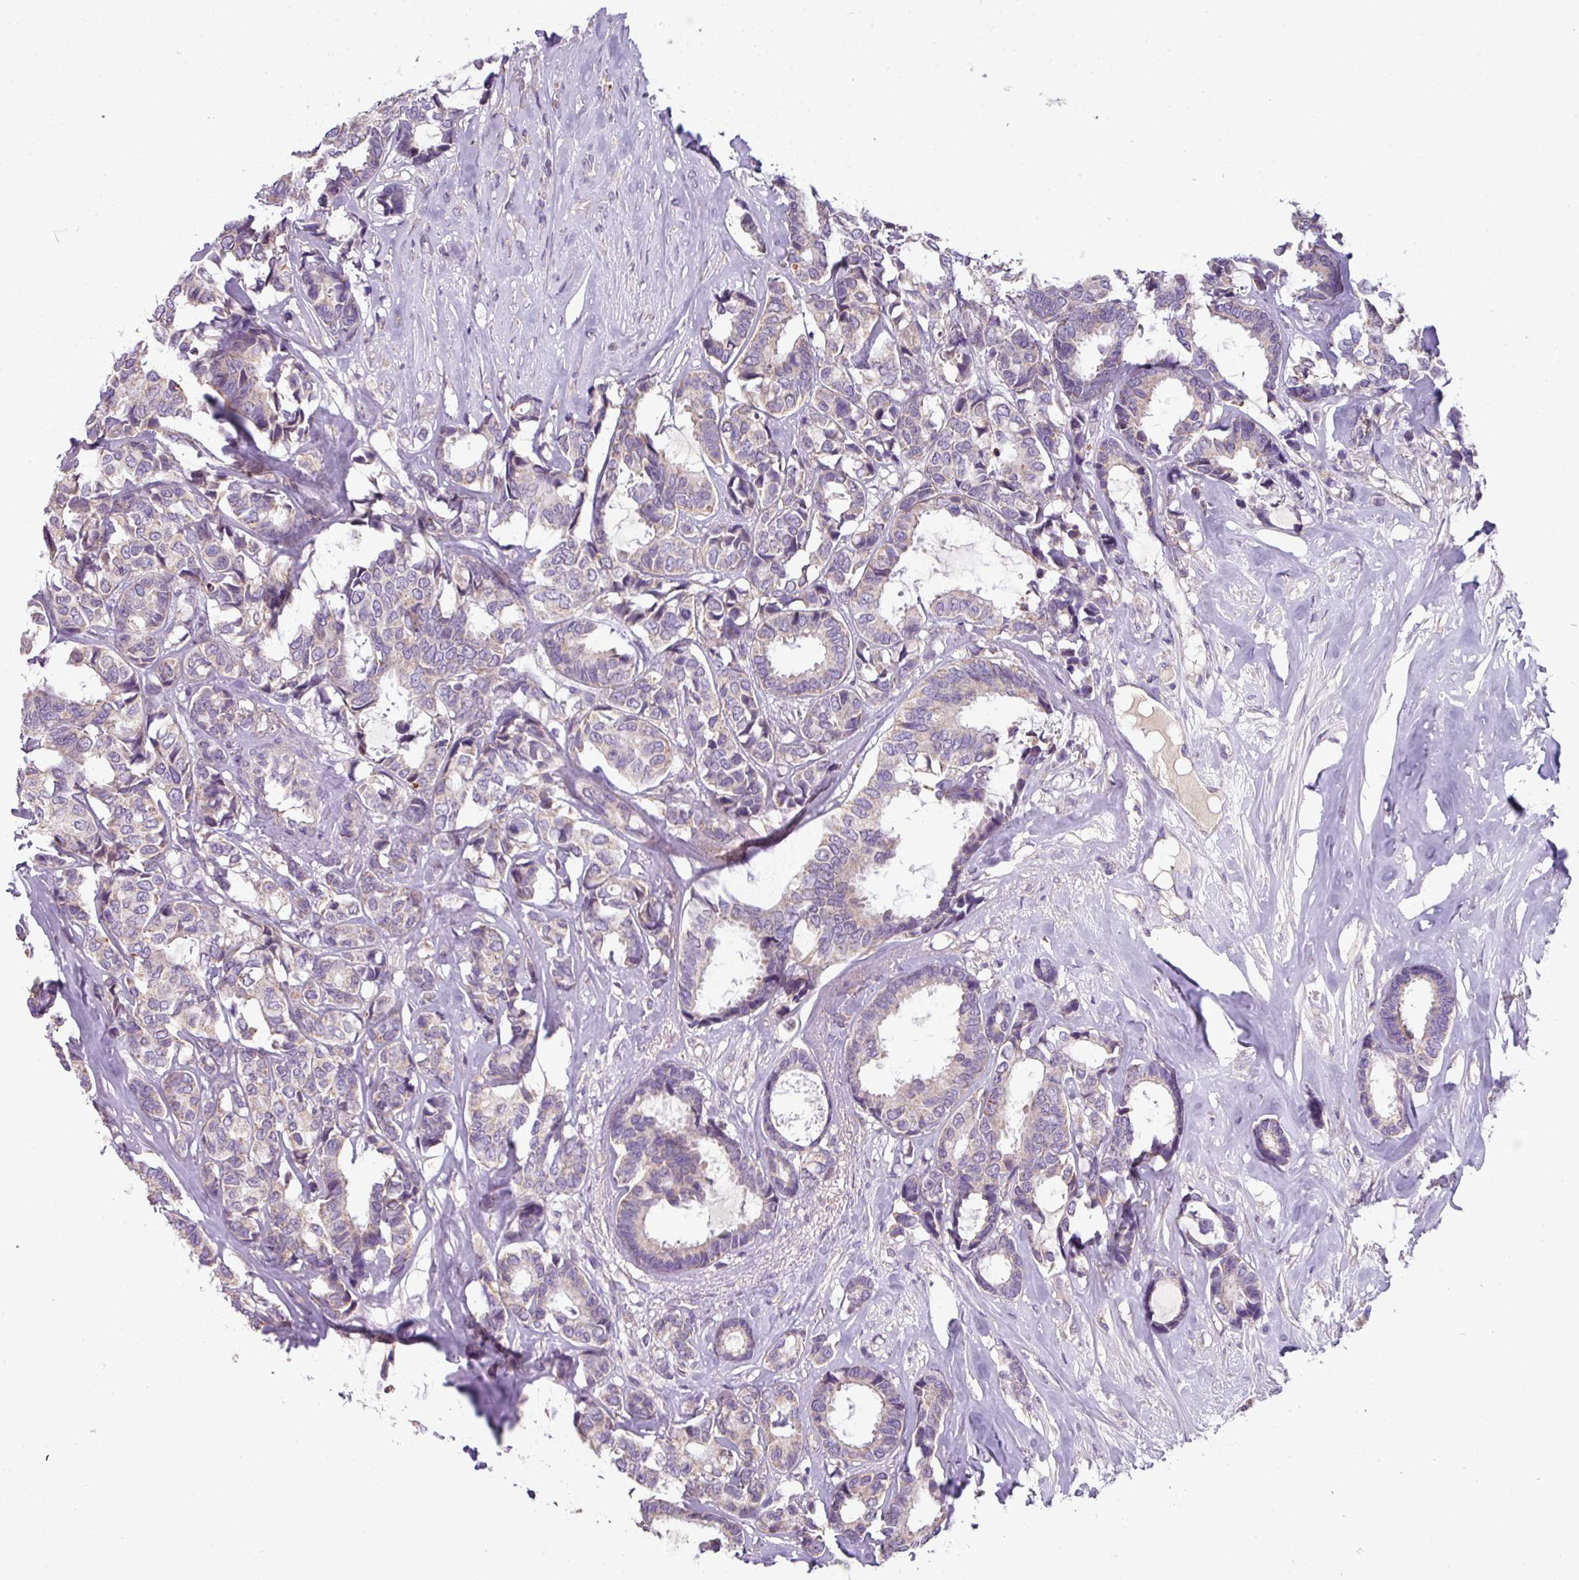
{"staining": {"intensity": "weak", "quantity": "<25%", "location": "cytoplasmic/membranous"}, "tissue": "breast cancer", "cell_type": "Tumor cells", "image_type": "cancer", "snomed": [{"axis": "morphology", "description": "Duct carcinoma"}, {"axis": "topography", "description": "Breast"}], "caption": "Tumor cells show no significant protein staining in breast cancer.", "gene": "LRRC9", "patient": {"sex": "female", "age": 87}}